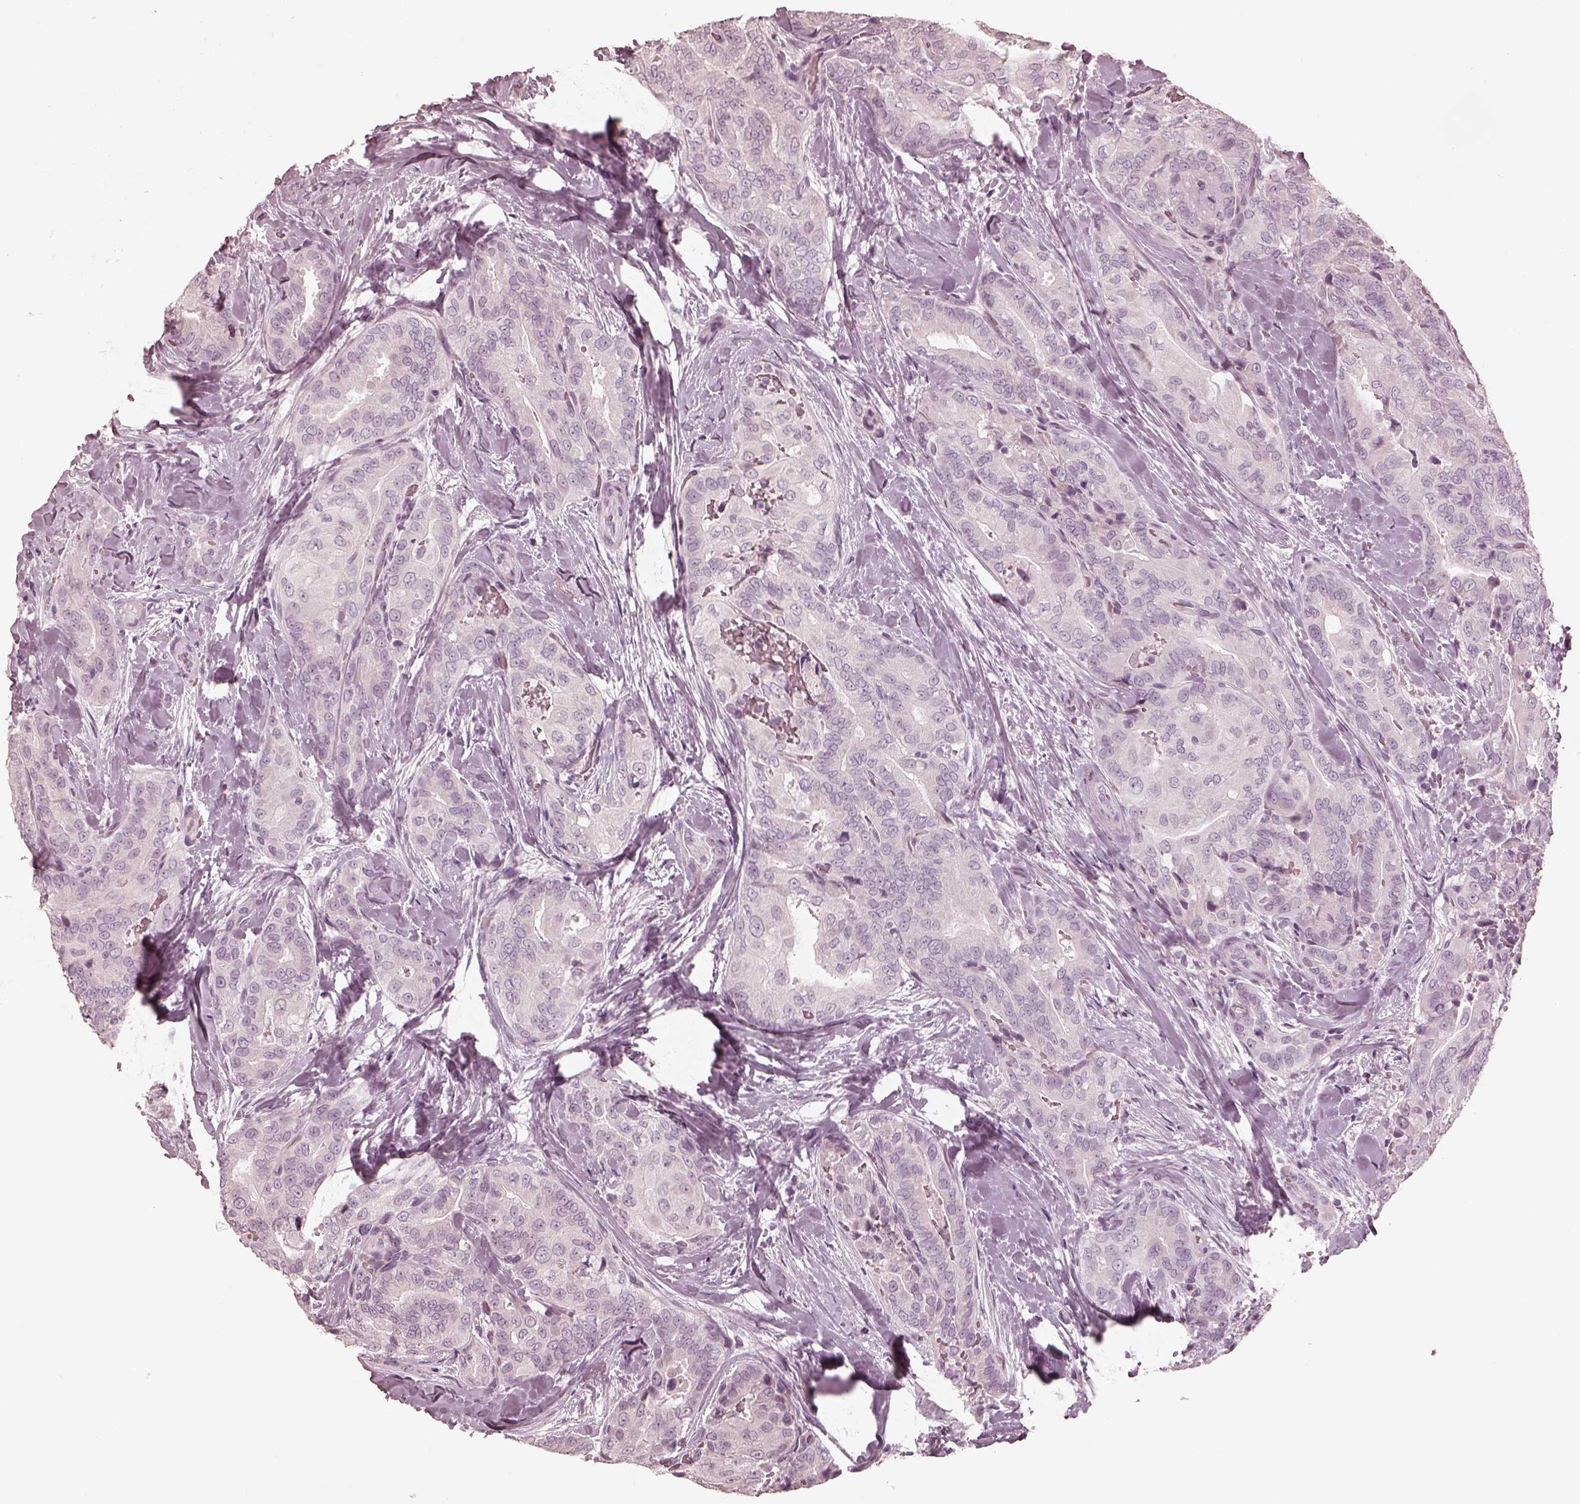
{"staining": {"intensity": "negative", "quantity": "none", "location": "none"}, "tissue": "thyroid cancer", "cell_type": "Tumor cells", "image_type": "cancer", "snomed": [{"axis": "morphology", "description": "Papillary adenocarcinoma, NOS"}, {"axis": "topography", "description": "Thyroid gland"}], "caption": "DAB (3,3'-diaminobenzidine) immunohistochemical staining of human thyroid cancer demonstrates no significant staining in tumor cells. (Stains: DAB (3,3'-diaminobenzidine) immunohistochemistry (IHC) with hematoxylin counter stain, Microscopy: brightfield microscopy at high magnification).", "gene": "CALR3", "patient": {"sex": "male", "age": 61}}